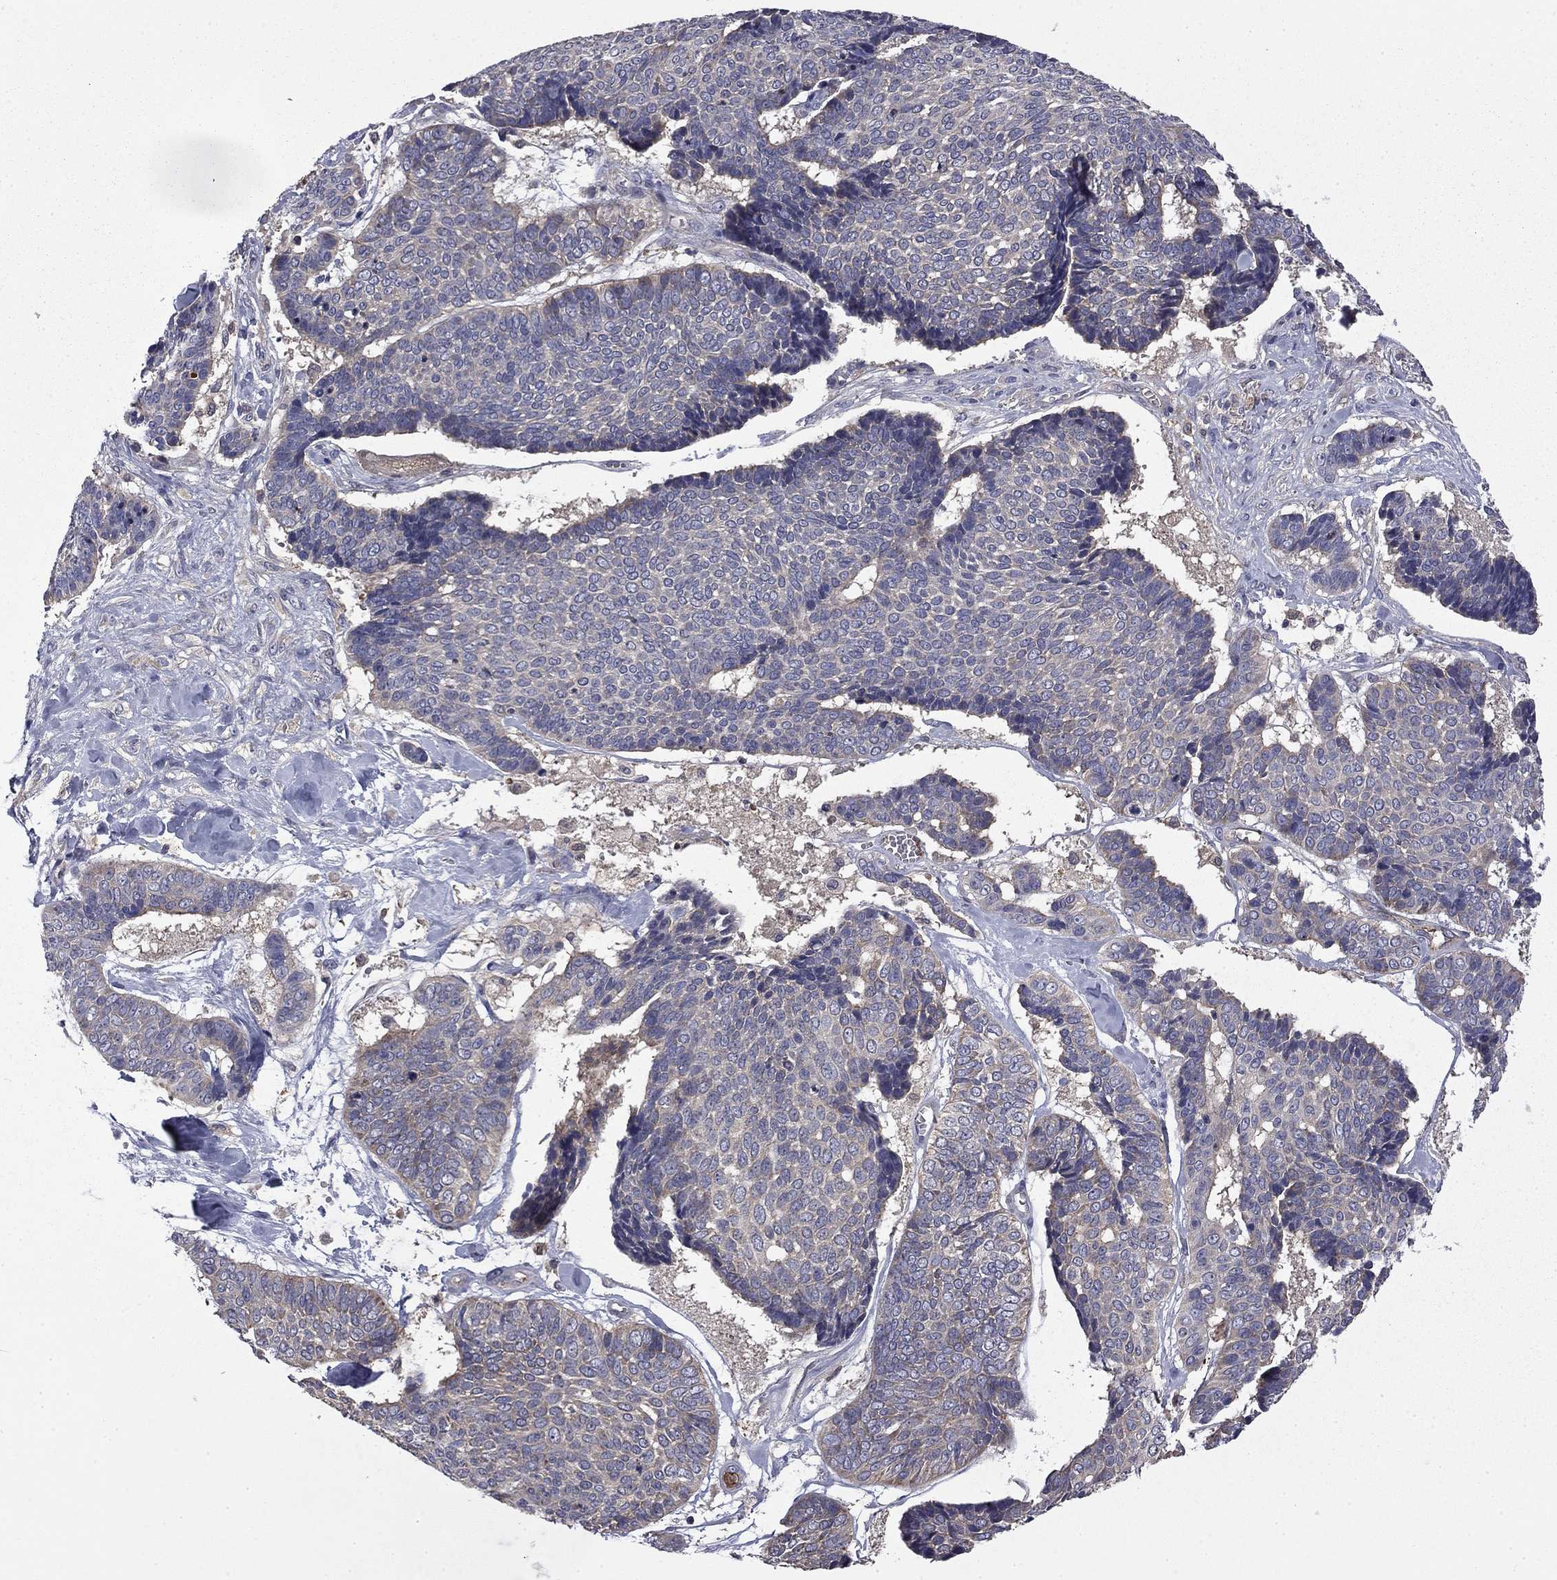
{"staining": {"intensity": "negative", "quantity": "none", "location": "none"}, "tissue": "skin cancer", "cell_type": "Tumor cells", "image_type": "cancer", "snomed": [{"axis": "morphology", "description": "Basal cell carcinoma"}, {"axis": "topography", "description": "Skin"}], "caption": "The photomicrograph reveals no staining of tumor cells in skin basal cell carcinoma.", "gene": "CEACAM7", "patient": {"sex": "male", "age": 86}}